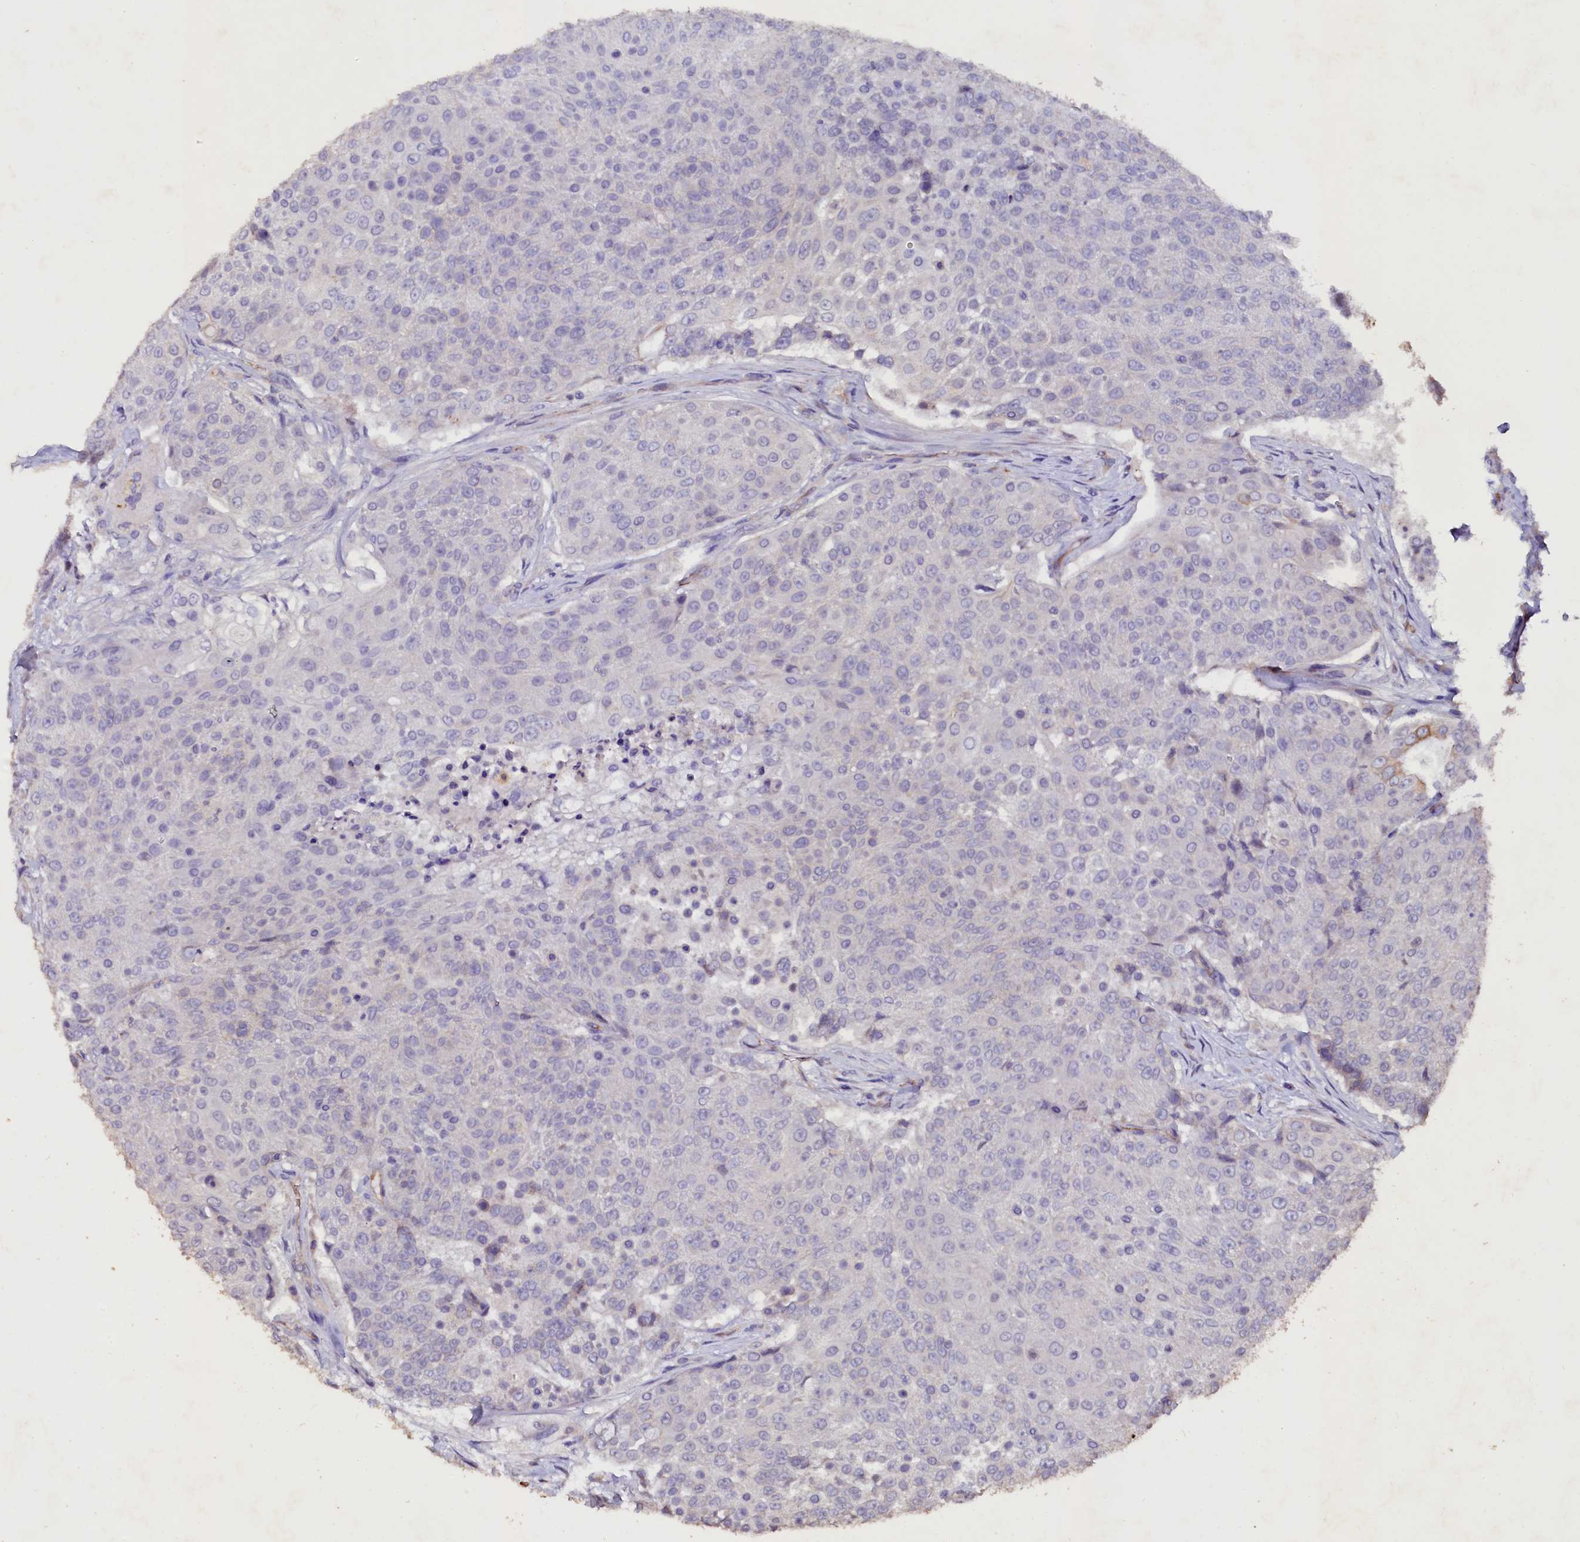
{"staining": {"intensity": "negative", "quantity": "none", "location": "none"}, "tissue": "urothelial cancer", "cell_type": "Tumor cells", "image_type": "cancer", "snomed": [{"axis": "morphology", "description": "Urothelial carcinoma, High grade"}, {"axis": "topography", "description": "Urinary bladder"}], "caption": "This is a histopathology image of immunohistochemistry staining of high-grade urothelial carcinoma, which shows no positivity in tumor cells.", "gene": "VPS36", "patient": {"sex": "female", "age": 63}}